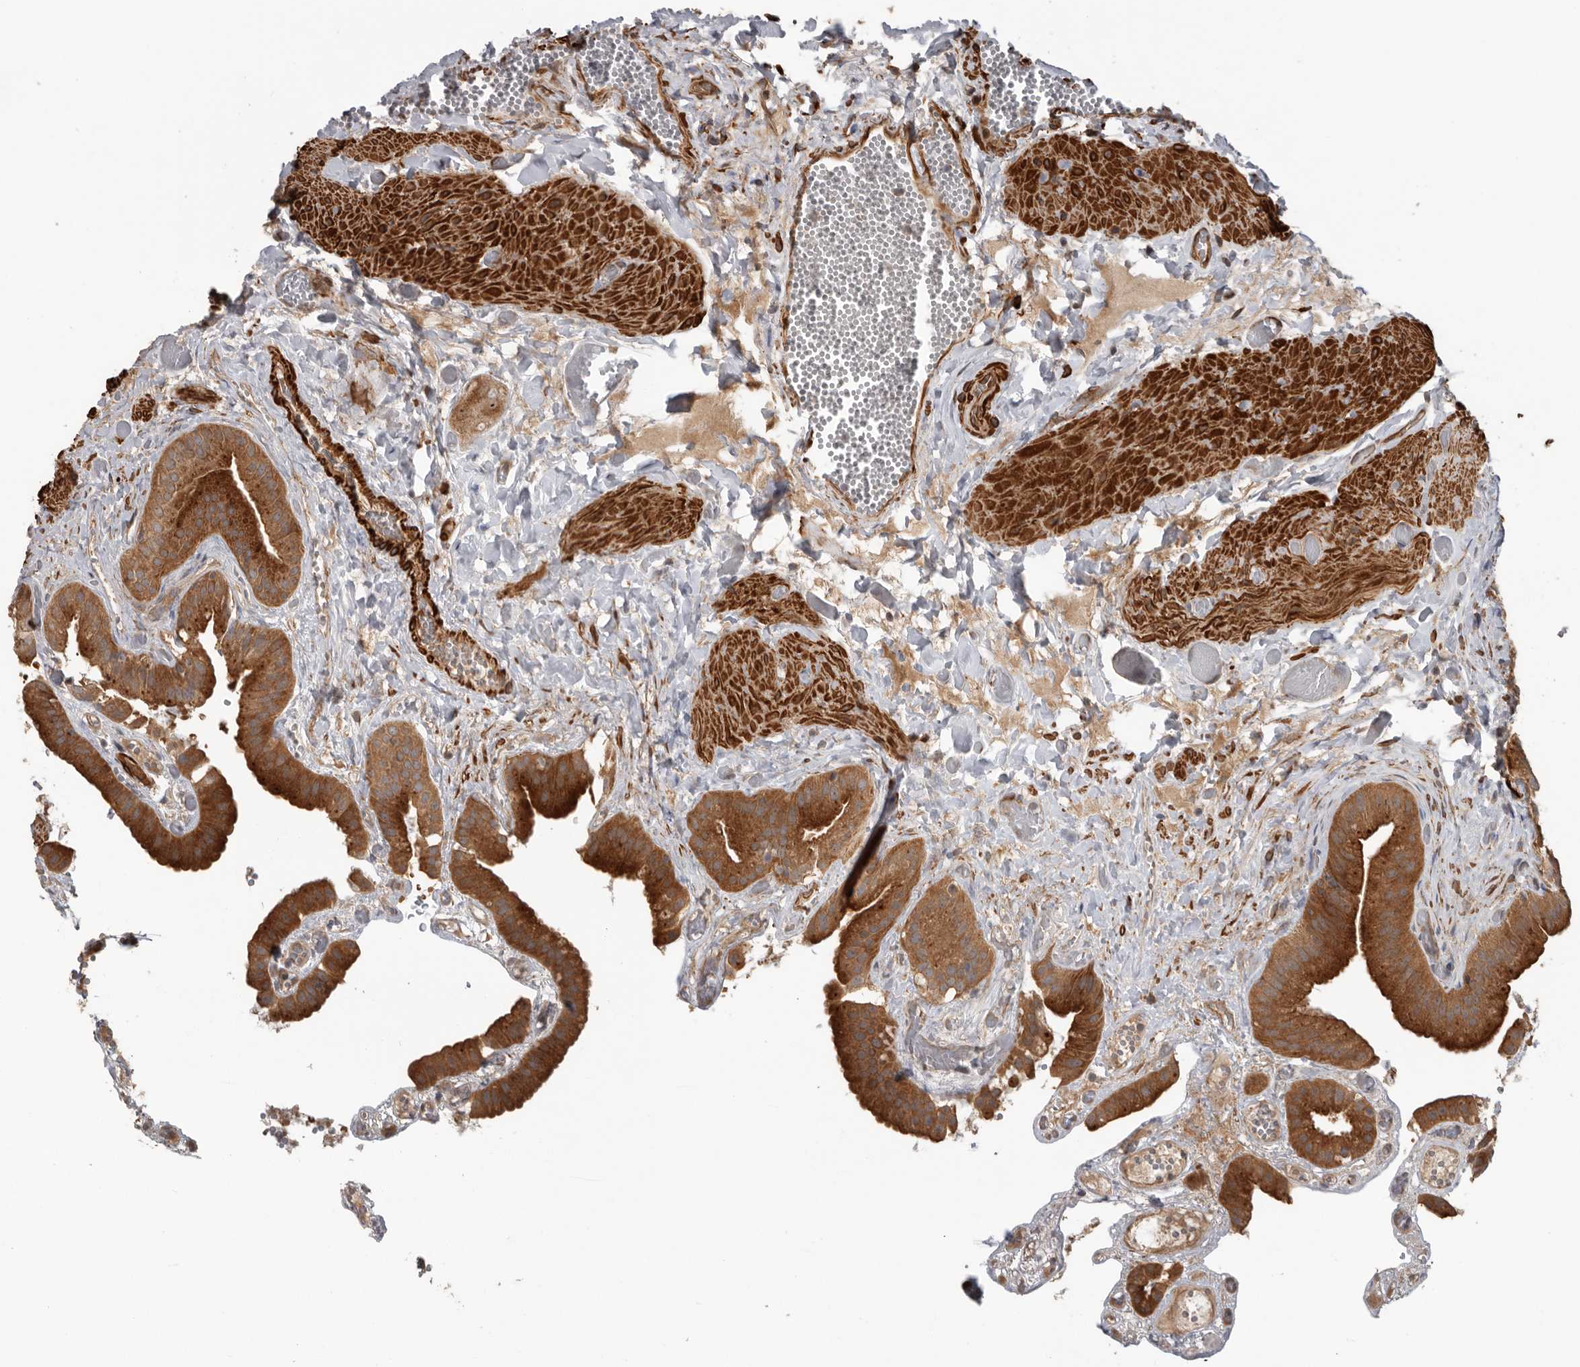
{"staining": {"intensity": "moderate", "quantity": ">75%", "location": "cytoplasmic/membranous"}, "tissue": "gallbladder", "cell_type": "Glandular cells", "image_type": "normal", "snomed": [{"axis": "morphology", "description": "Normal tissue, NOS"}, {"axis": "topography", "description": "Gallbladder"}], "caption": "Glandular cells display moderate cytoplasmic/membranous expression in about >75% of cells in normal gallbladder.", "gene": "CEP350", "patient": {"sex": "female", "age": 64}}